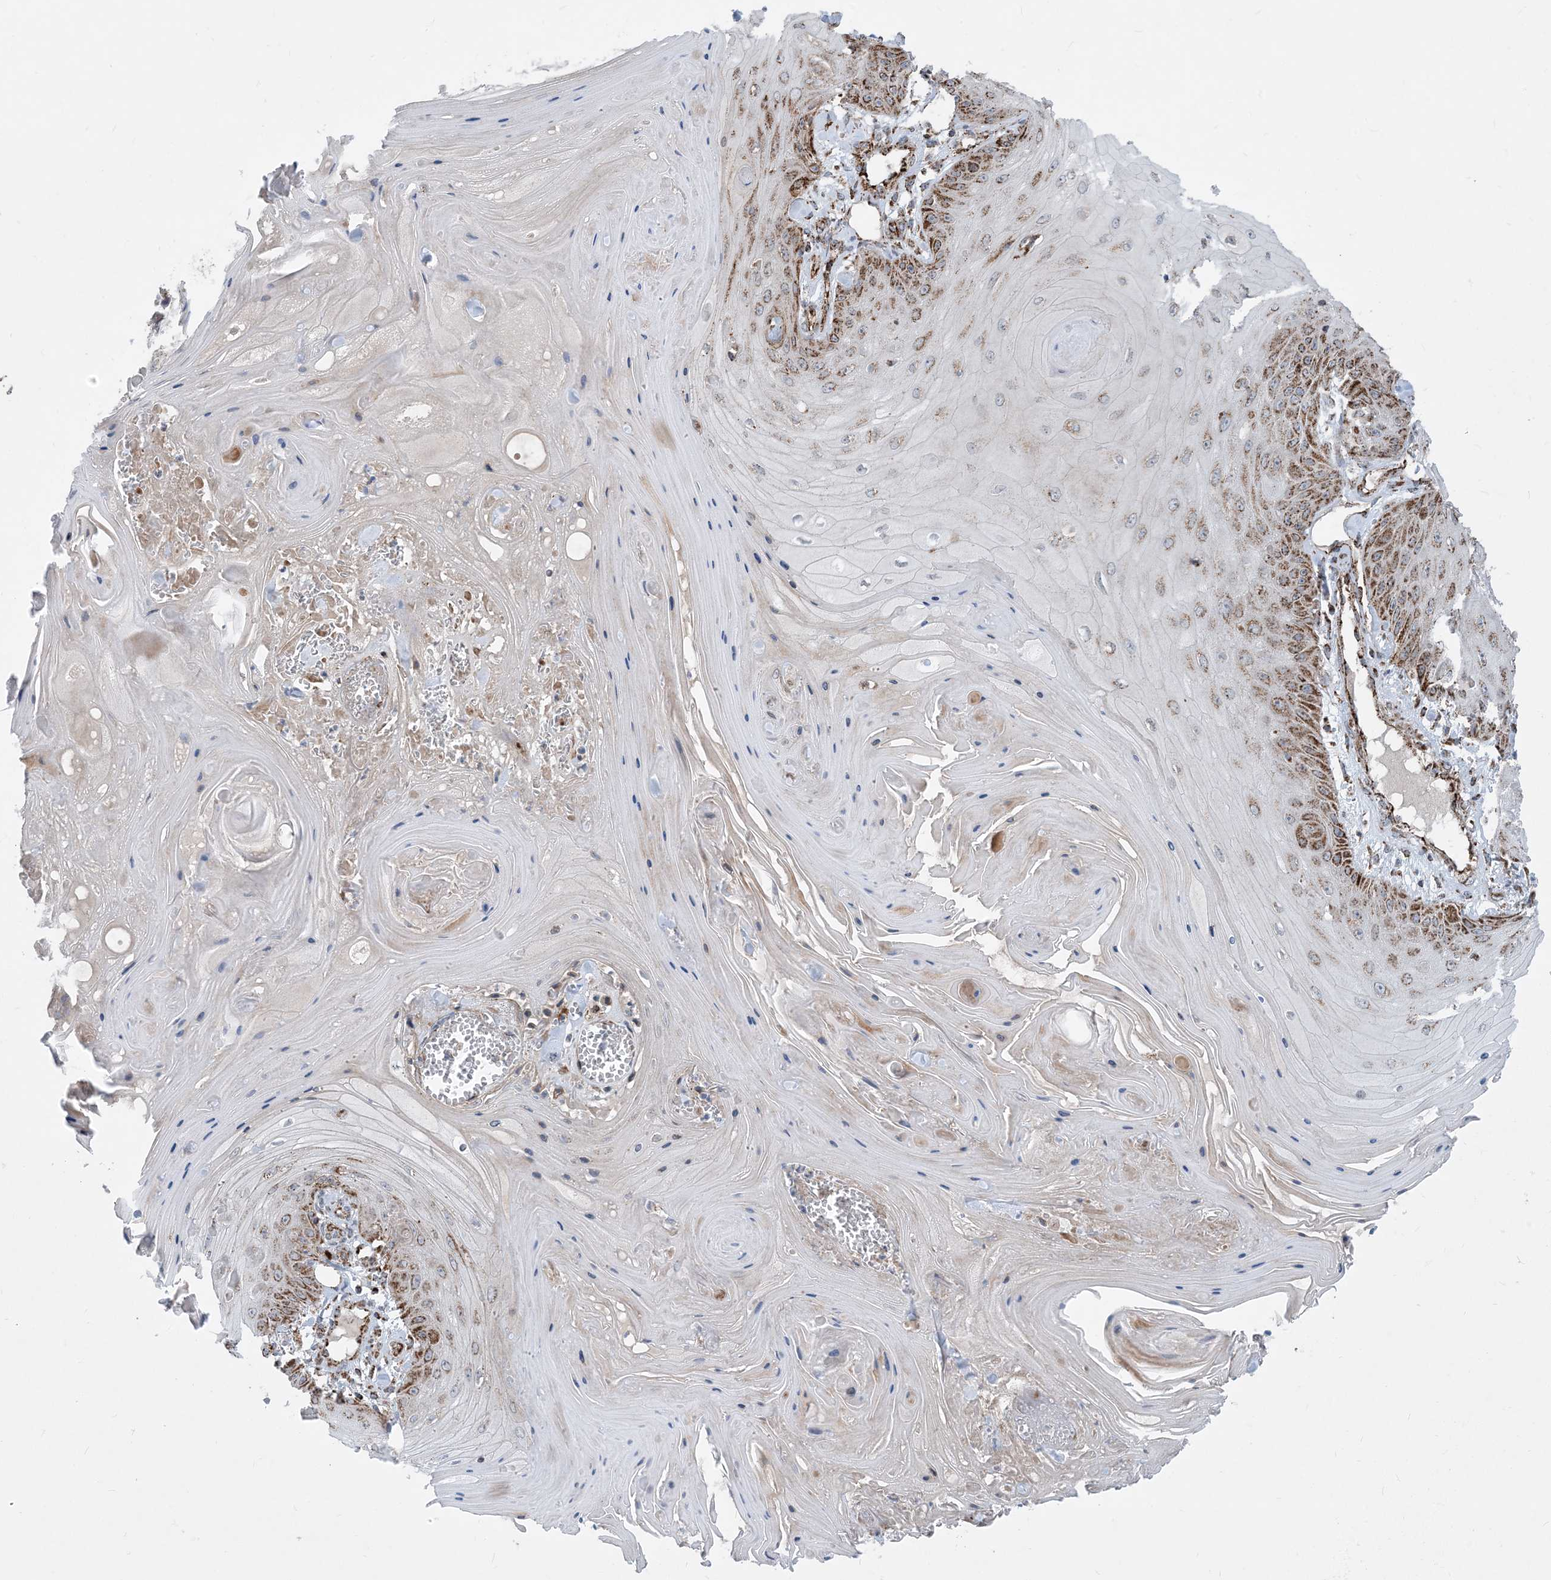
{"staining": {"intensity": "moderate", "quantity": "25%-75%", "location": "cytoplasmic/membranous"}, "tissue": "skin cancer", "cell_type": "Tumor cells", "image_type": "cancer", "snomed": [{"axis": "morphology", "description": "Squamous cell carcinoma, NOS"}, {"axis": "topography", "description": "Skin"}], "caption": "The image demonstrates a brown stain indicating the presence of a protein in the cytoplasmic/membranous of tumor cells in skin cancer. (DAB = brown stain, brightfield microscopy at high magnification).", "gene": "PCDHGA1", "patient": {"sex": "male", "age": 74}}